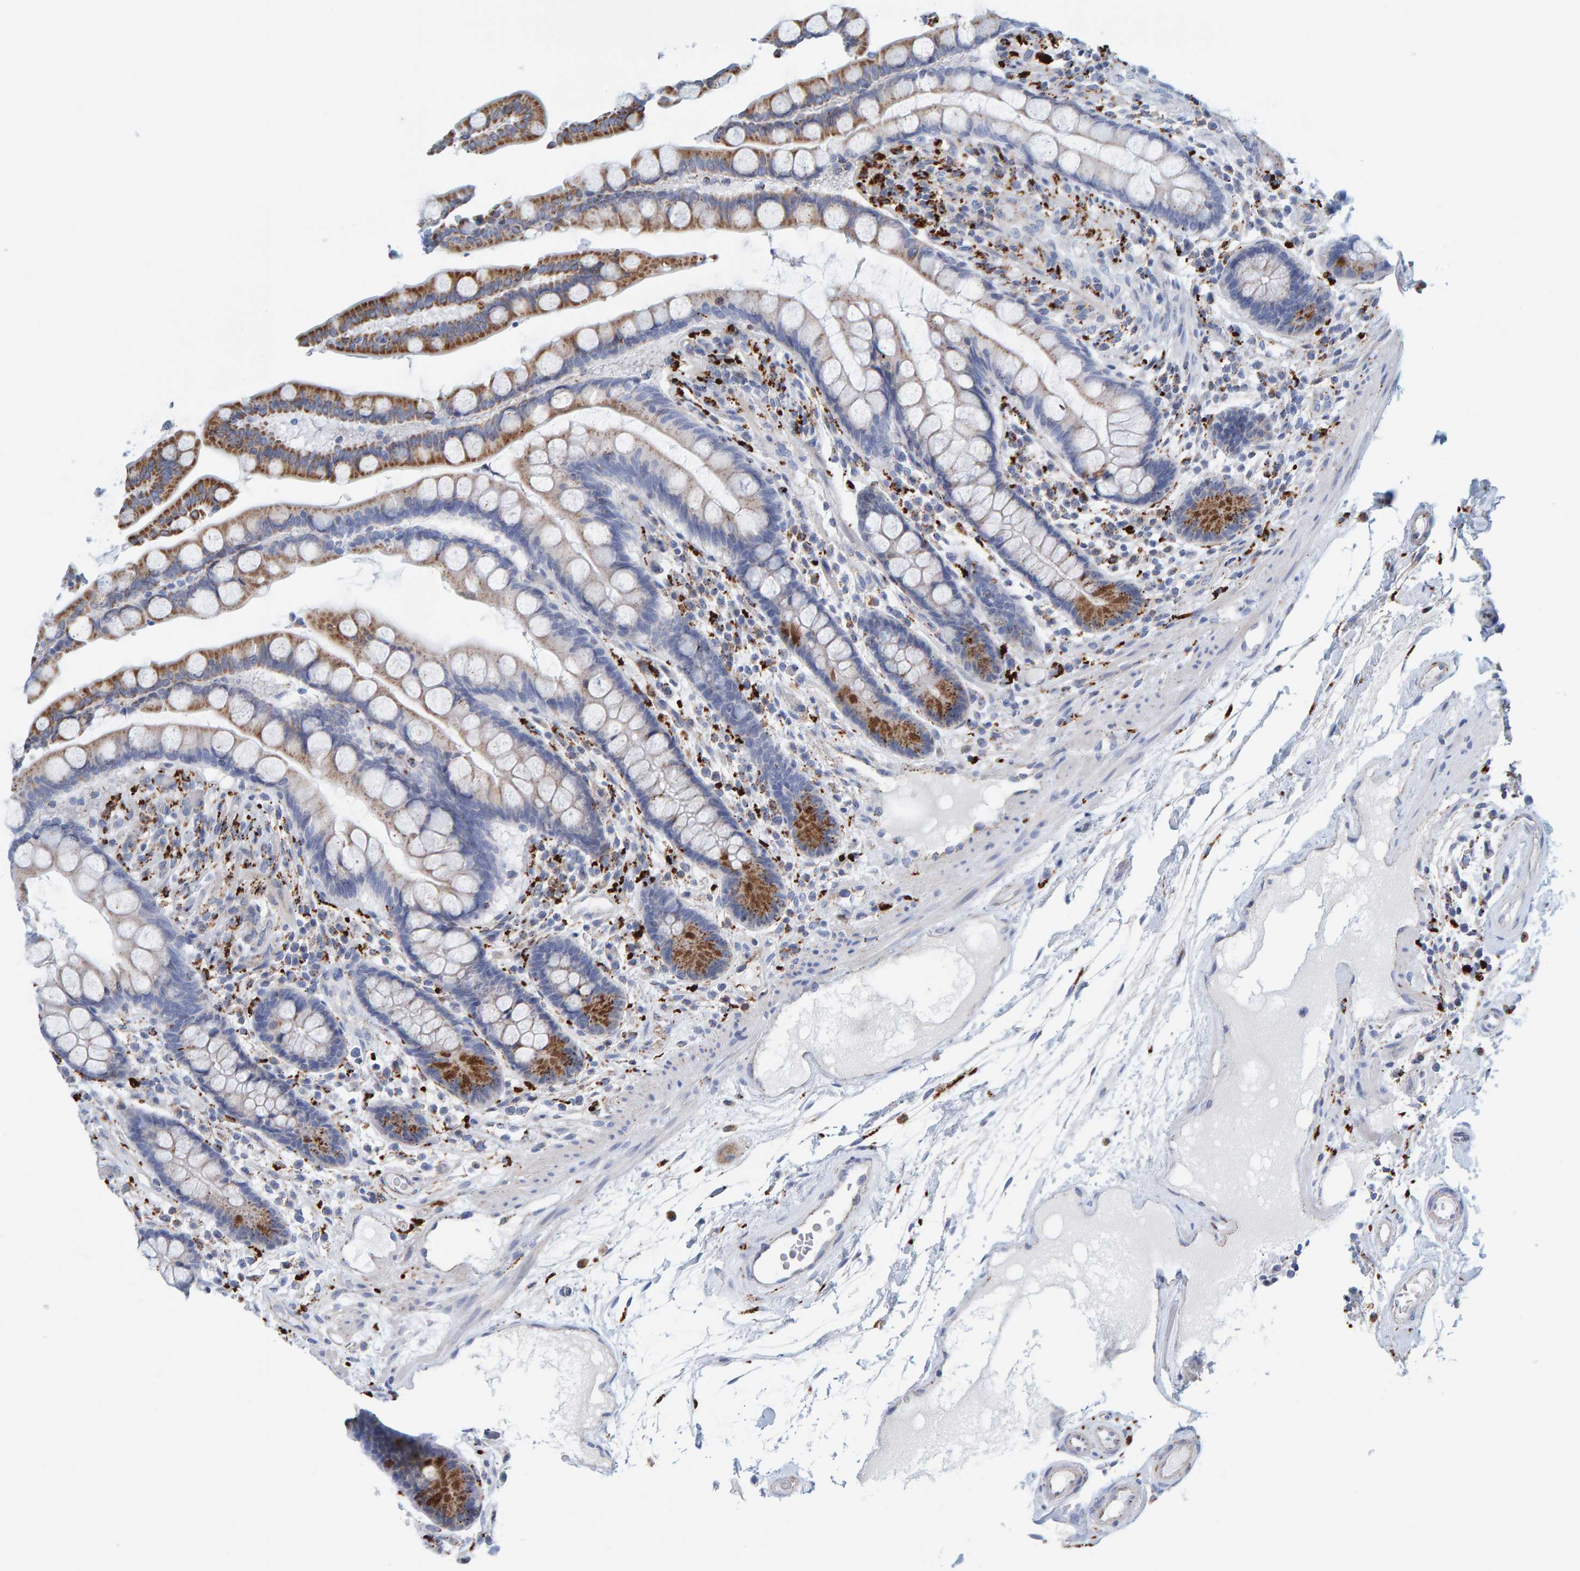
{"staining": {"intensity": "negative", "quantity": "none", "location": "none"}, "tissue": "colon", "cell_type": "Endothelial cells", "image_type": "normal", "snomed": [{"axis": "morphology", "description": "Normal tissue, NOS"}, {"axis": "topography", "description": "Colon"}], "caption": "Immunohistochemistry (IHC) of normal human colon exhibits no positivity in endothelial cells.", "gene": "BIN3", "patient": {"sex": "male", "age": 73}}